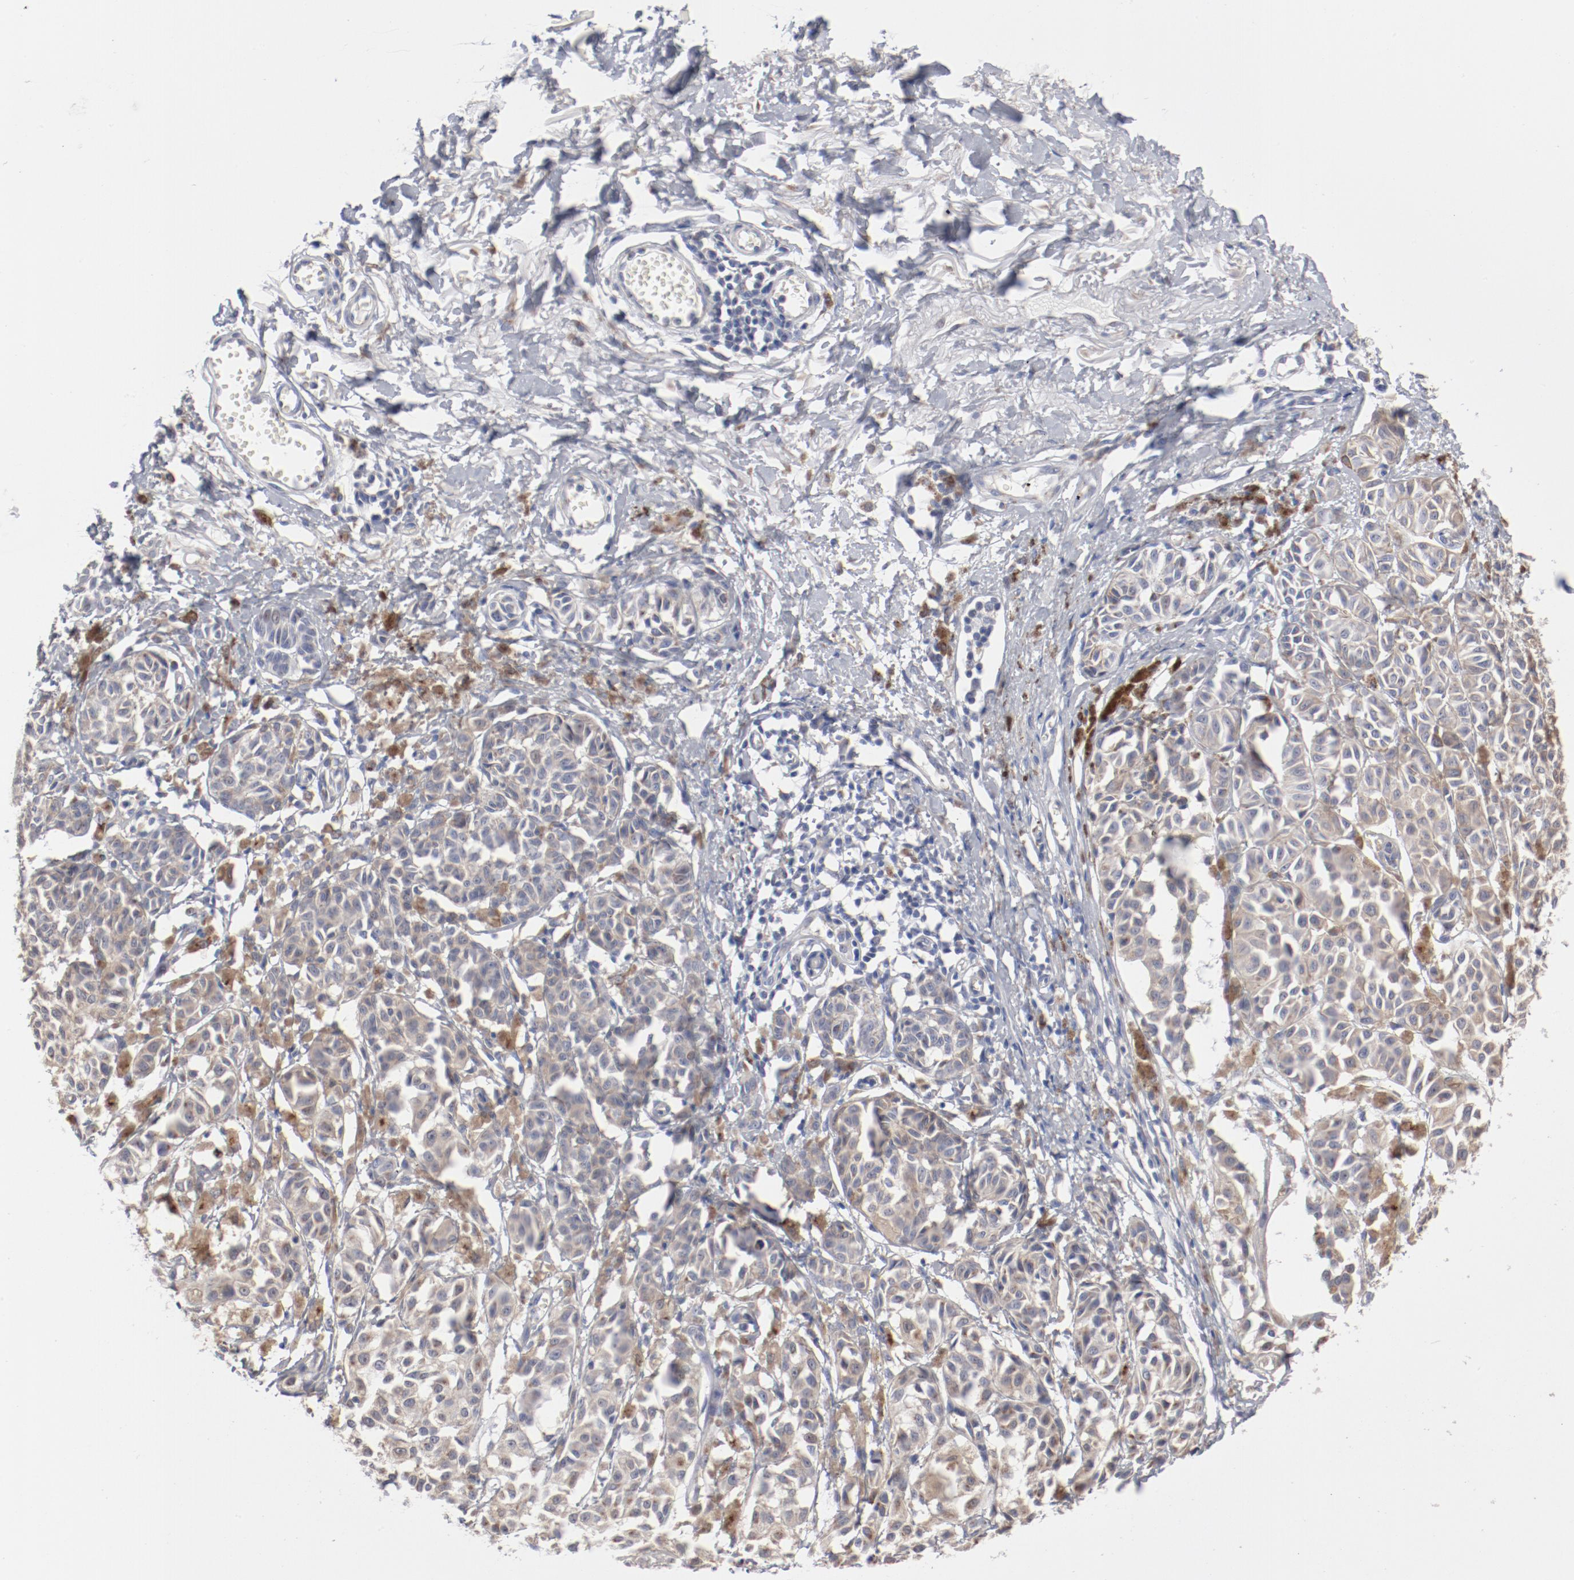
{"staining": {"intensity": "weak", "quantity": ">75%", "location": "cytoplasmic/membranous"}, "tissue": "melanoma", "cell_type": "Tumor cells", "image_type": "cancer", "snomed": [{"axis": "morphology", "description": "Malignant melanoma, NOS"}, {"axis": "topography", "description": "Skin"}], "caption": "Human malignant melanoma stained for a protein (brown) displays weak cytoplasmic/membranous positive positivity in approximately >75% of tumor cells.", "gene": "AK7", "patient": {"sex": "male", "age": 76}}